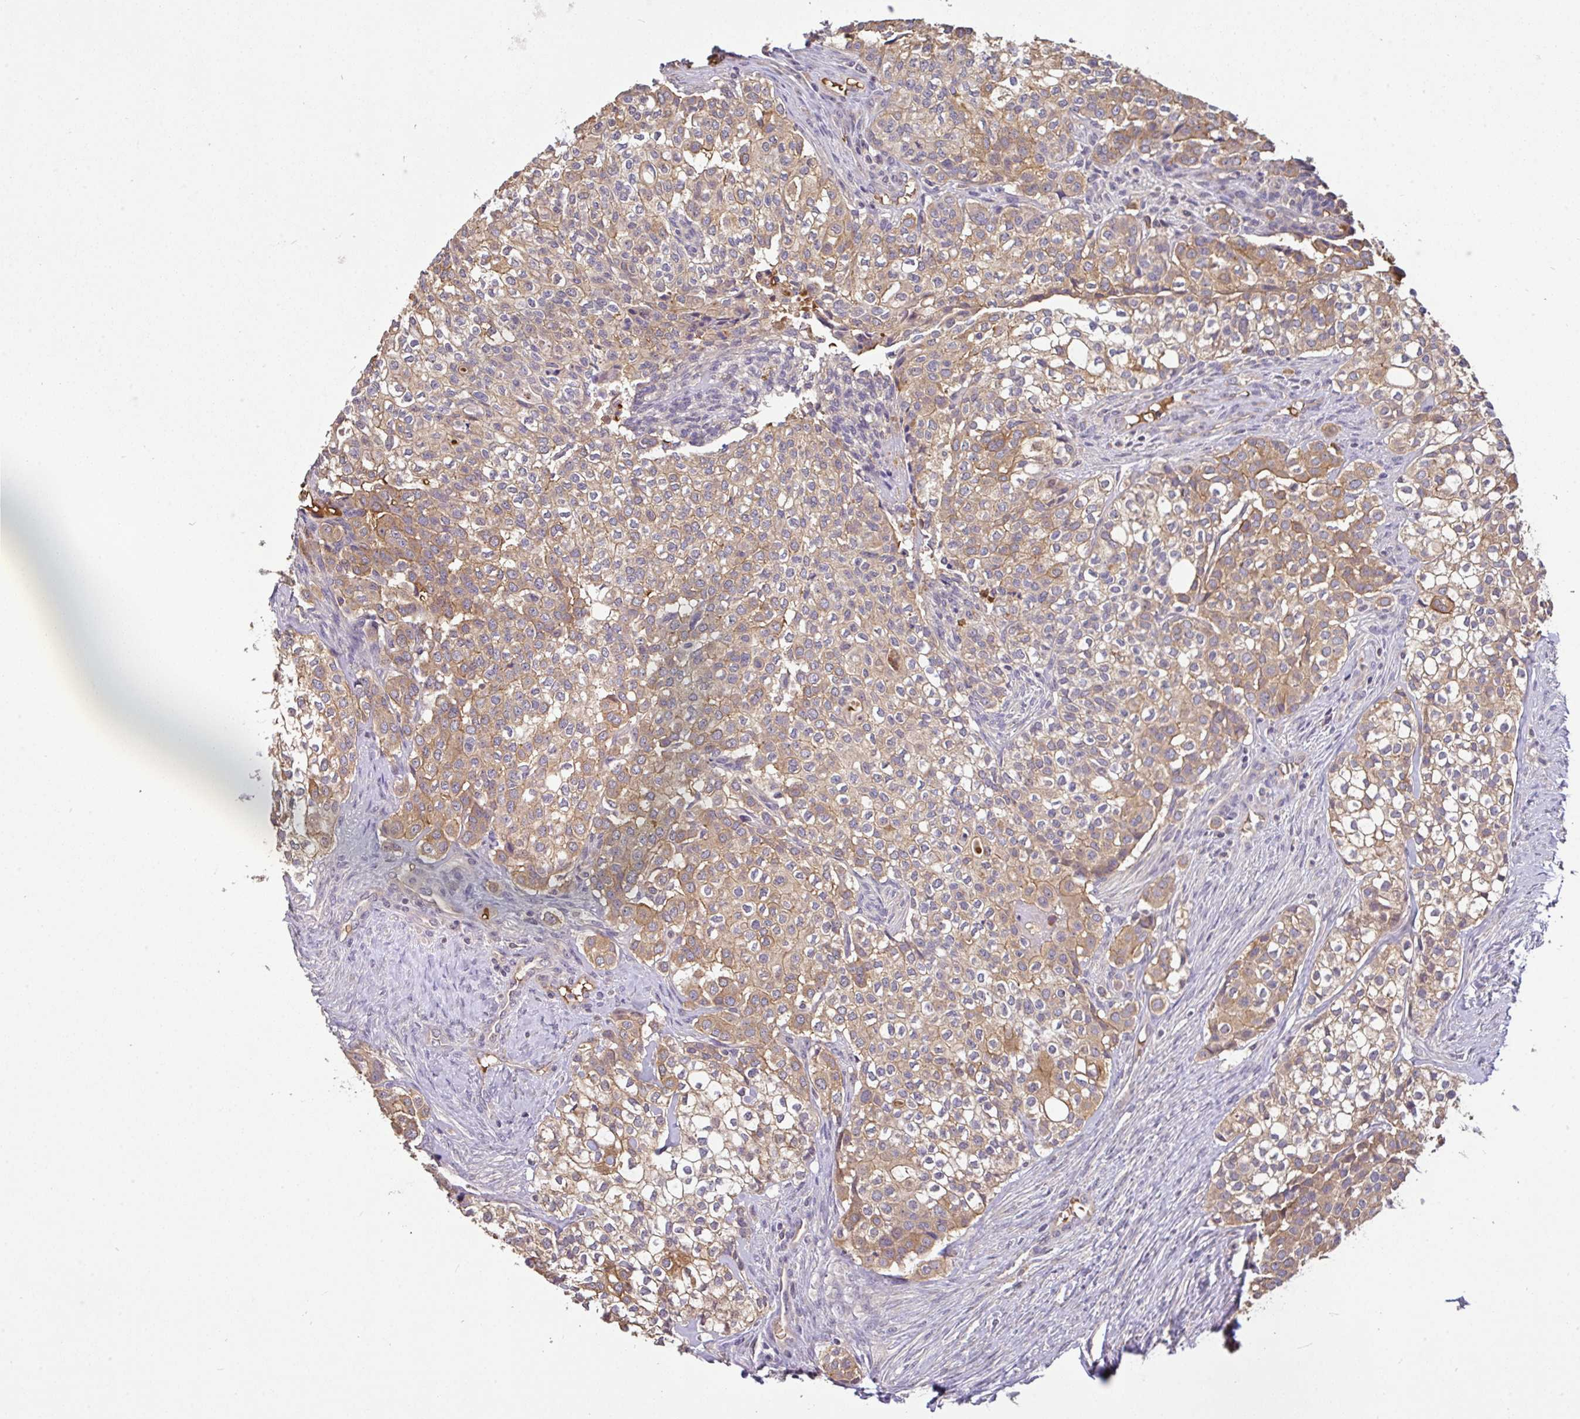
{"staining": {"intensity": "moderate", "quantity": "25%-75%", "location": "cytoplasmic/membranous"}, "tissue": "head and neck cancer", "cell_type": "Tumor cells", "image_type": "cancer", "snomed": [{"axis": "morphology", "description": "Adenocarcinoma, NOS"}, {"axis": "topography", "description": "Head-Neck"}], "caption": "Protein expression by immunohistochemistry shows moderate cytoplasmic/membranous staining in approximately 25%-75% of tumor cells in adenocarcinoma (head and neck).", "gene": "C1QTNF9B", "patient": {"sex": "male", "age": 81}}